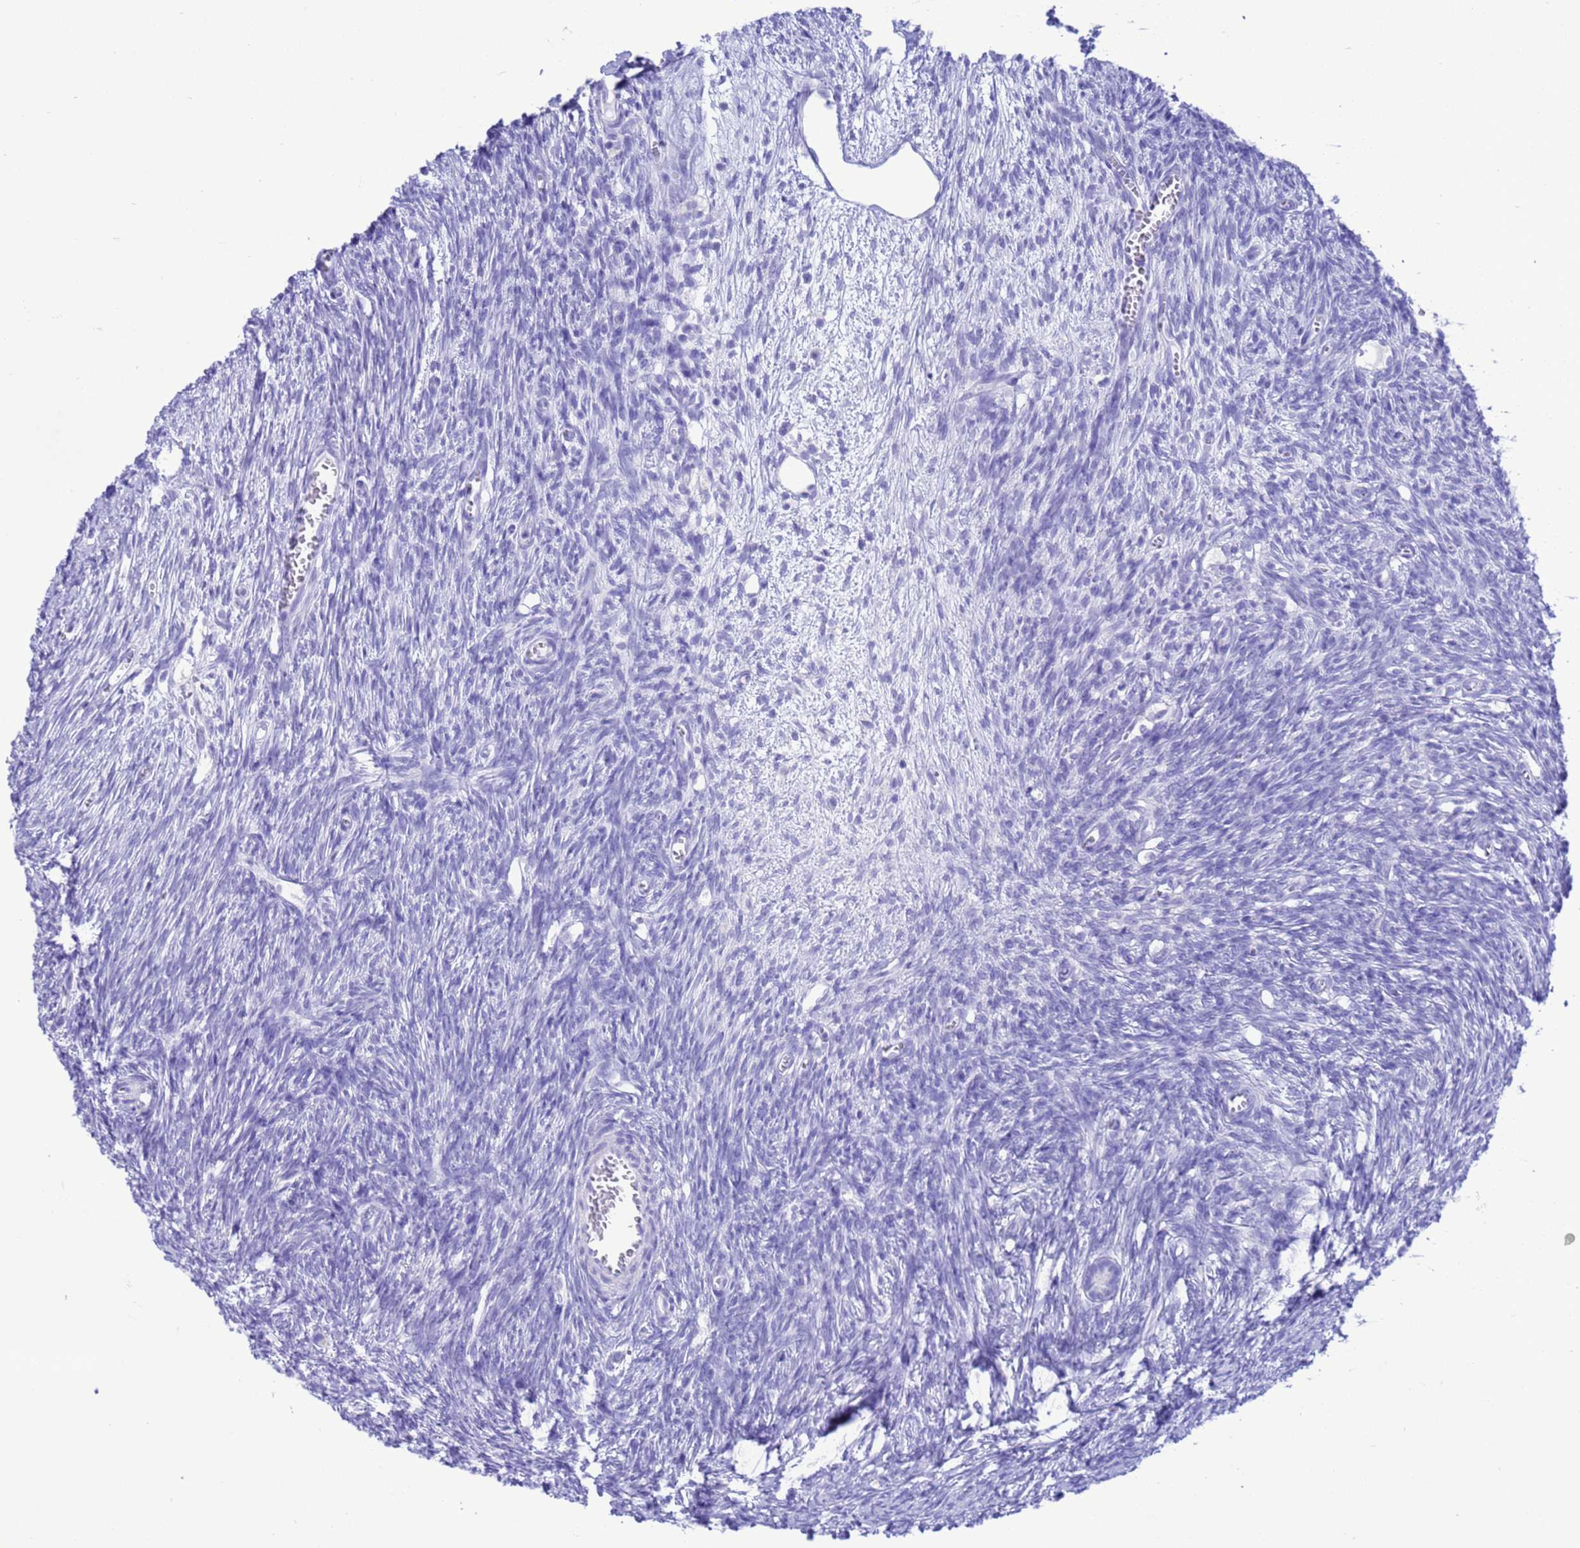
{"staining": {"intensity": "negative", "quantity": "none", "location": "none"}, "tissue": "ovary", "cell_type": "Ovarian stroma cells", "image_type": "normal", "snomed": [{"axis": "morphology", "description": "Normal tissue, NOS"}, {"axis": "topography", "description": "Ovary"}], "caption": "This is an immunohistochemistry (IHC) histopathology image of benign human ovary. There is no staining in ovarian stroma cells.", "gene": "GSTM1", "patient": {"sex": "female", "age": 44}}